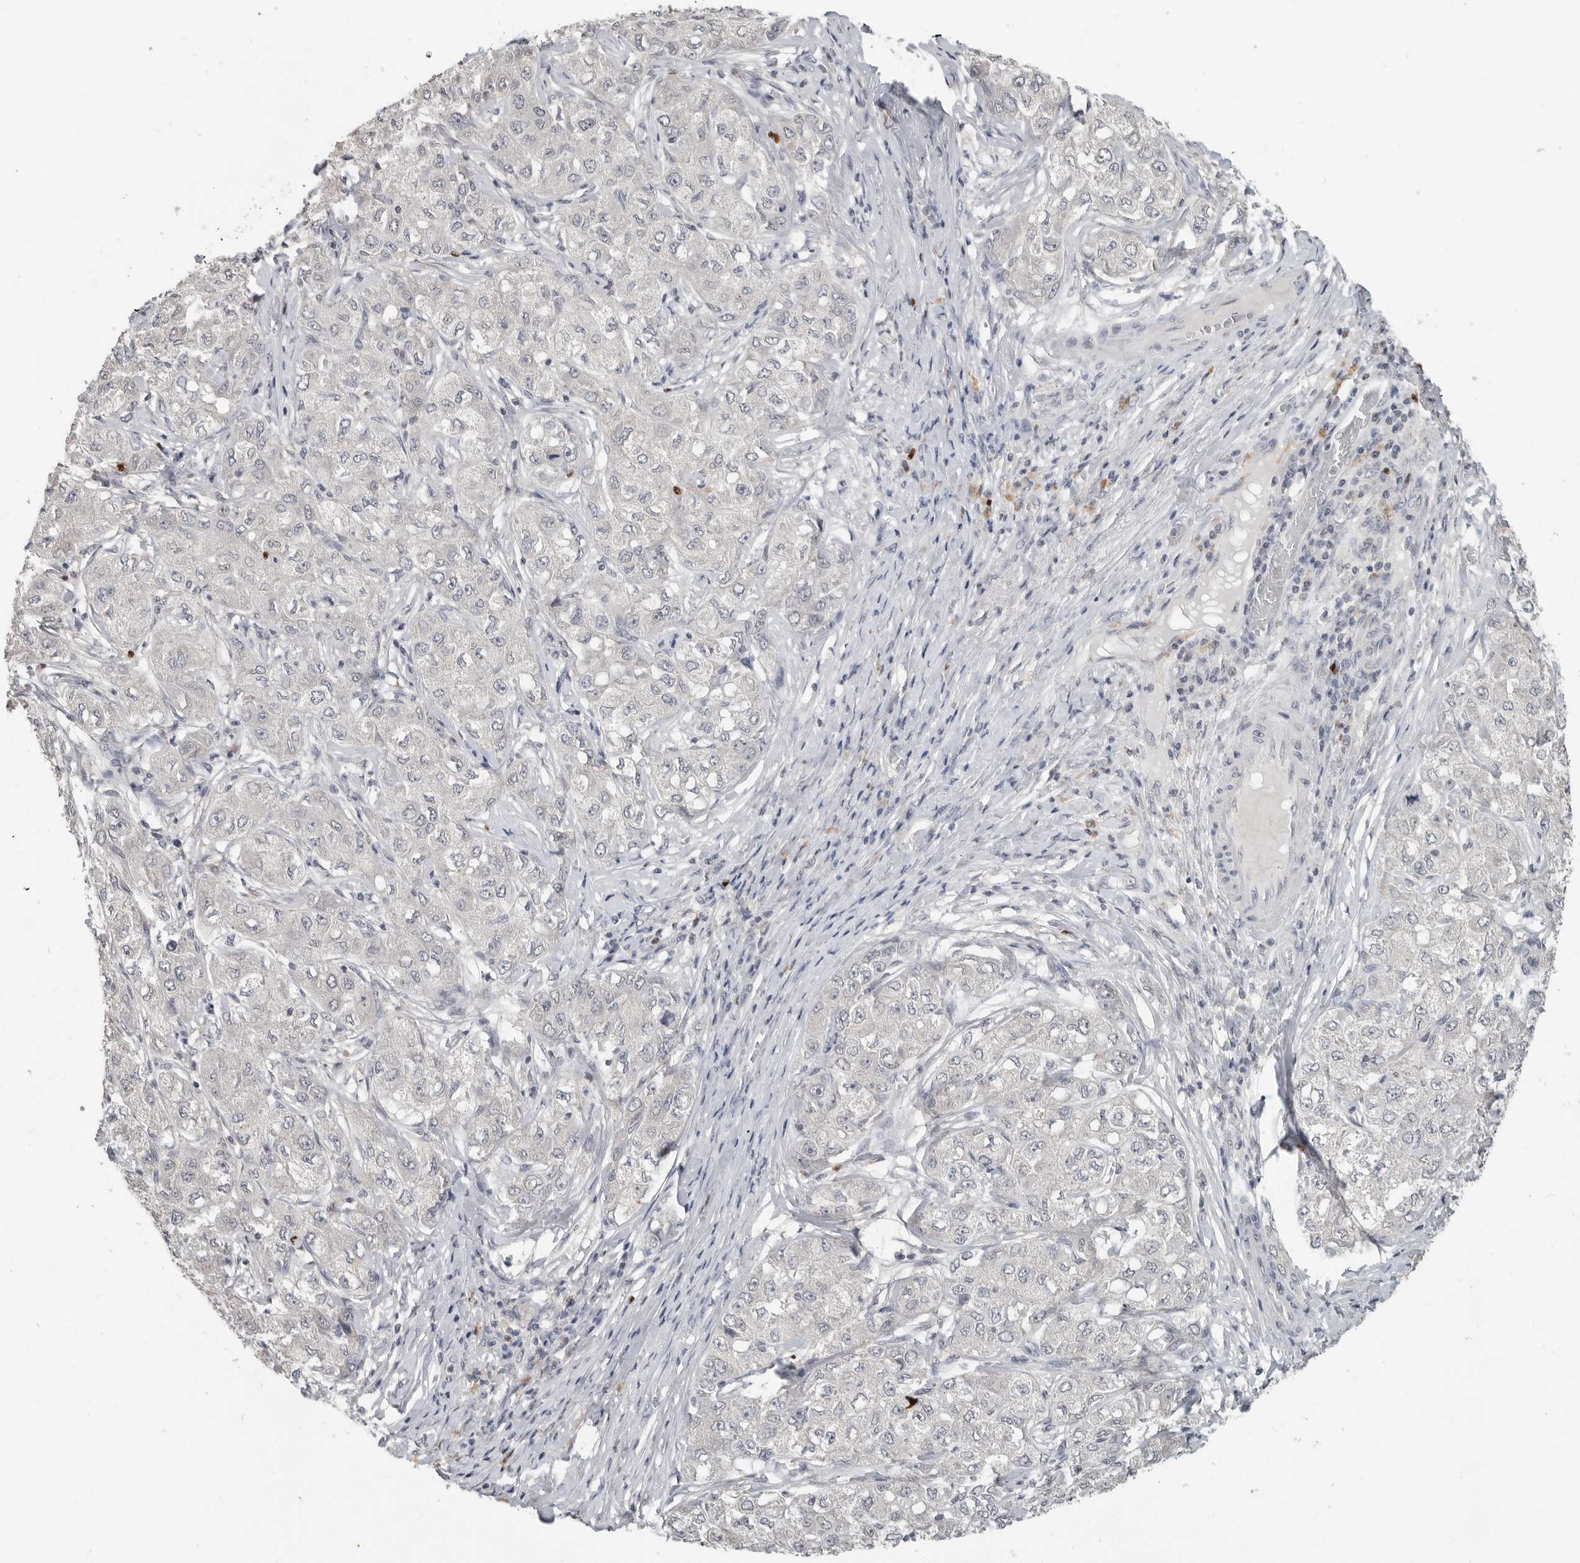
{"staining": {"intensity": "negative", "quantity": "none", "location": "none"}, "tissue": "liver cancer", "cell_type": "Tumor cells", "image_type": "cancer", "snomed": [{"axis": "morphology", "description": "Carcinoma, Hepatocellular, NOS"}, {"axis": "topography", "description": "Liver"}], "caption": "Photomicrograph shows no protein staining in tumor cells of liver hepatocellular carcinoma tissue. (DAB IHC visualized using brightfield microscopy, high magnification).", "gene": "FOXP3", "patient": {"sex": "male", "age": 80}}